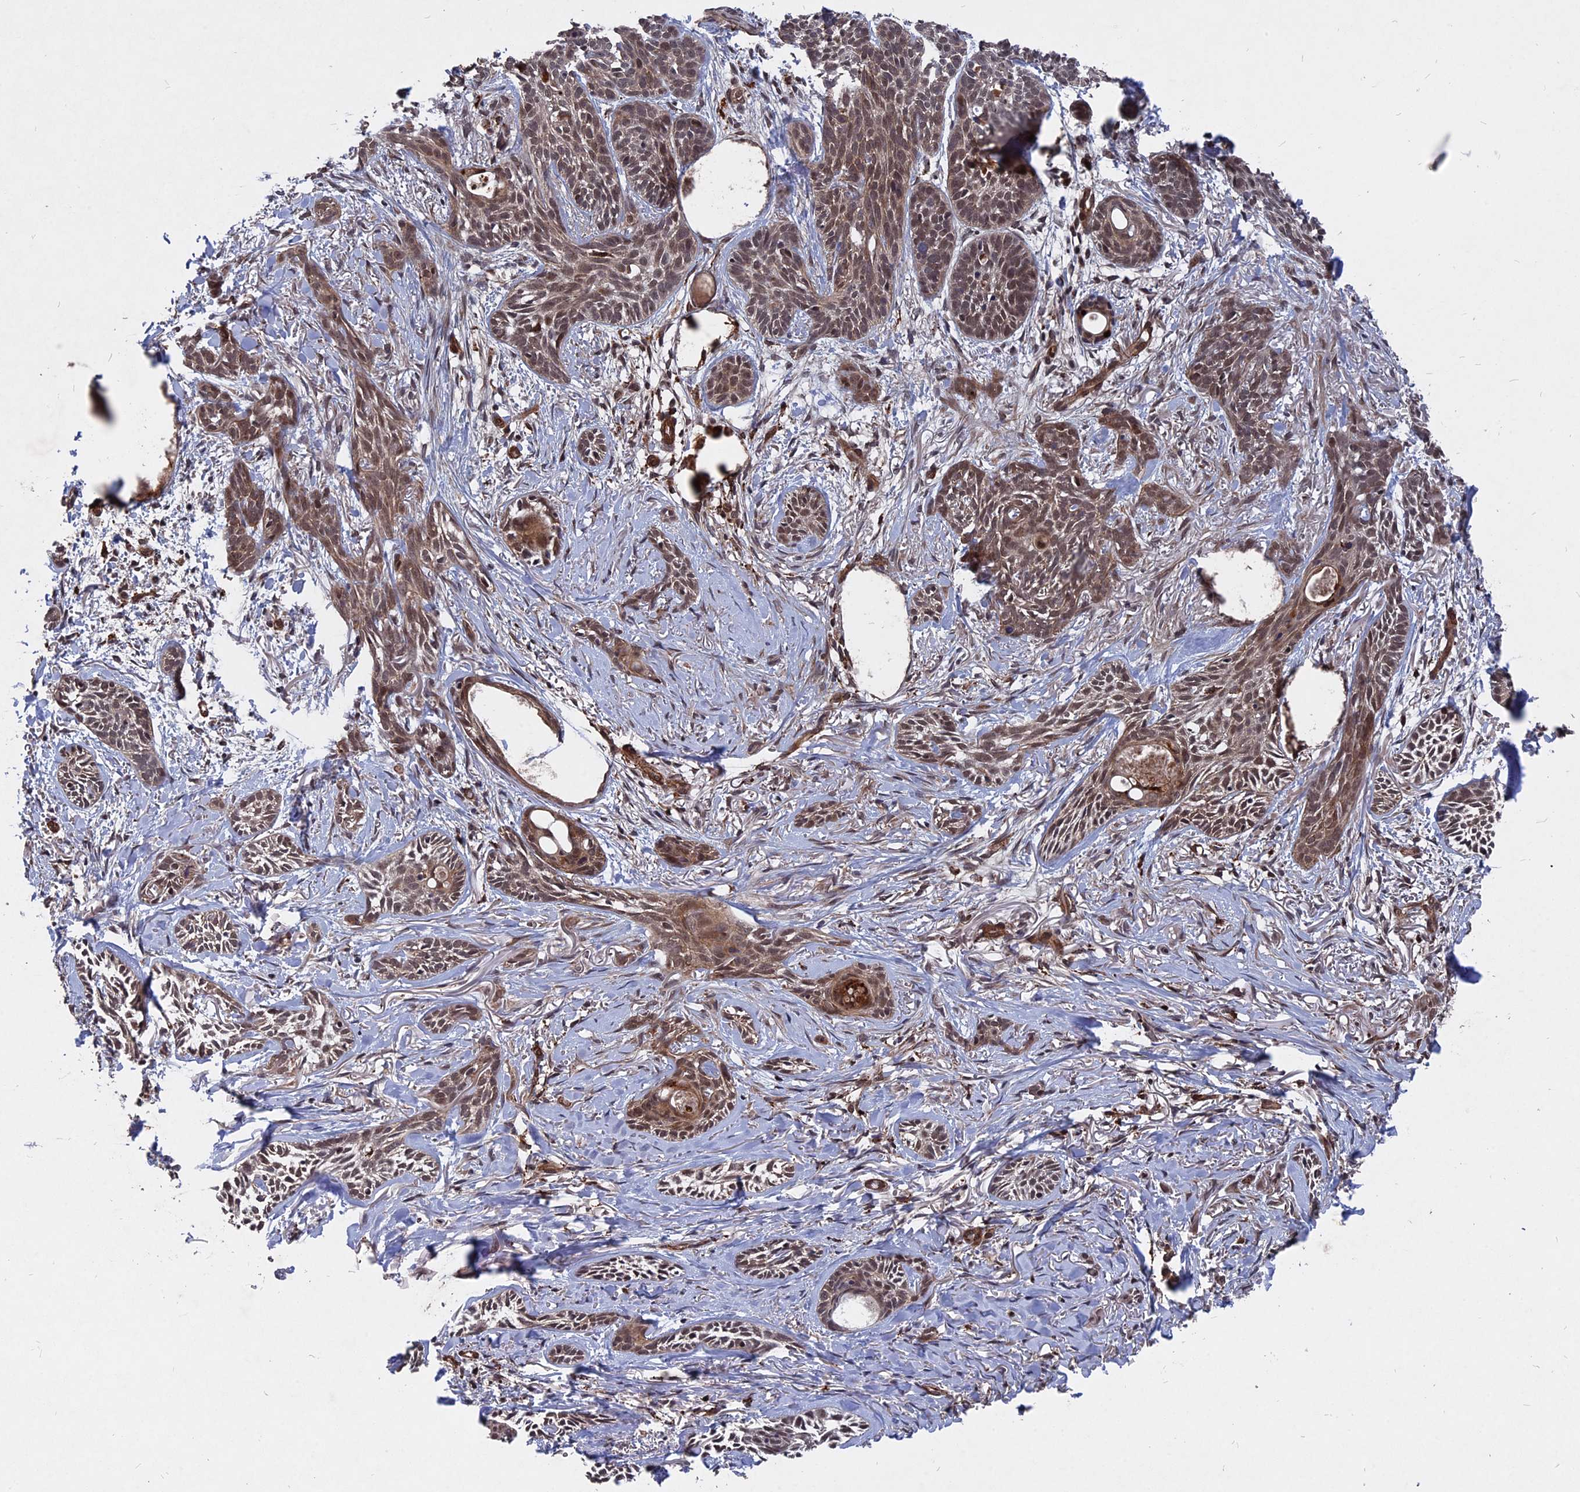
{"staining": {"intensity": "moderate", "quantity": "25%-75%", "location": "cytoplasmic/membranous,nuclear"}, "tissue": "skin cancer", "cell_type": "Tumor cells", "image_type": "cancer", "snomed": [{"axis": "morphology", "description": "Basal cell carcinoma"}, {"axis": "topography", "description": "Skin"}], "caption": "Protein staining of skin basal cell carcinoma tissue reveals moderate cytoplasmic/membranous and nuclear positivity in approximately 25%-75% of tumor cells.", "gene": "NOSIP", "patient": {"sex": "female", "age": 59}}